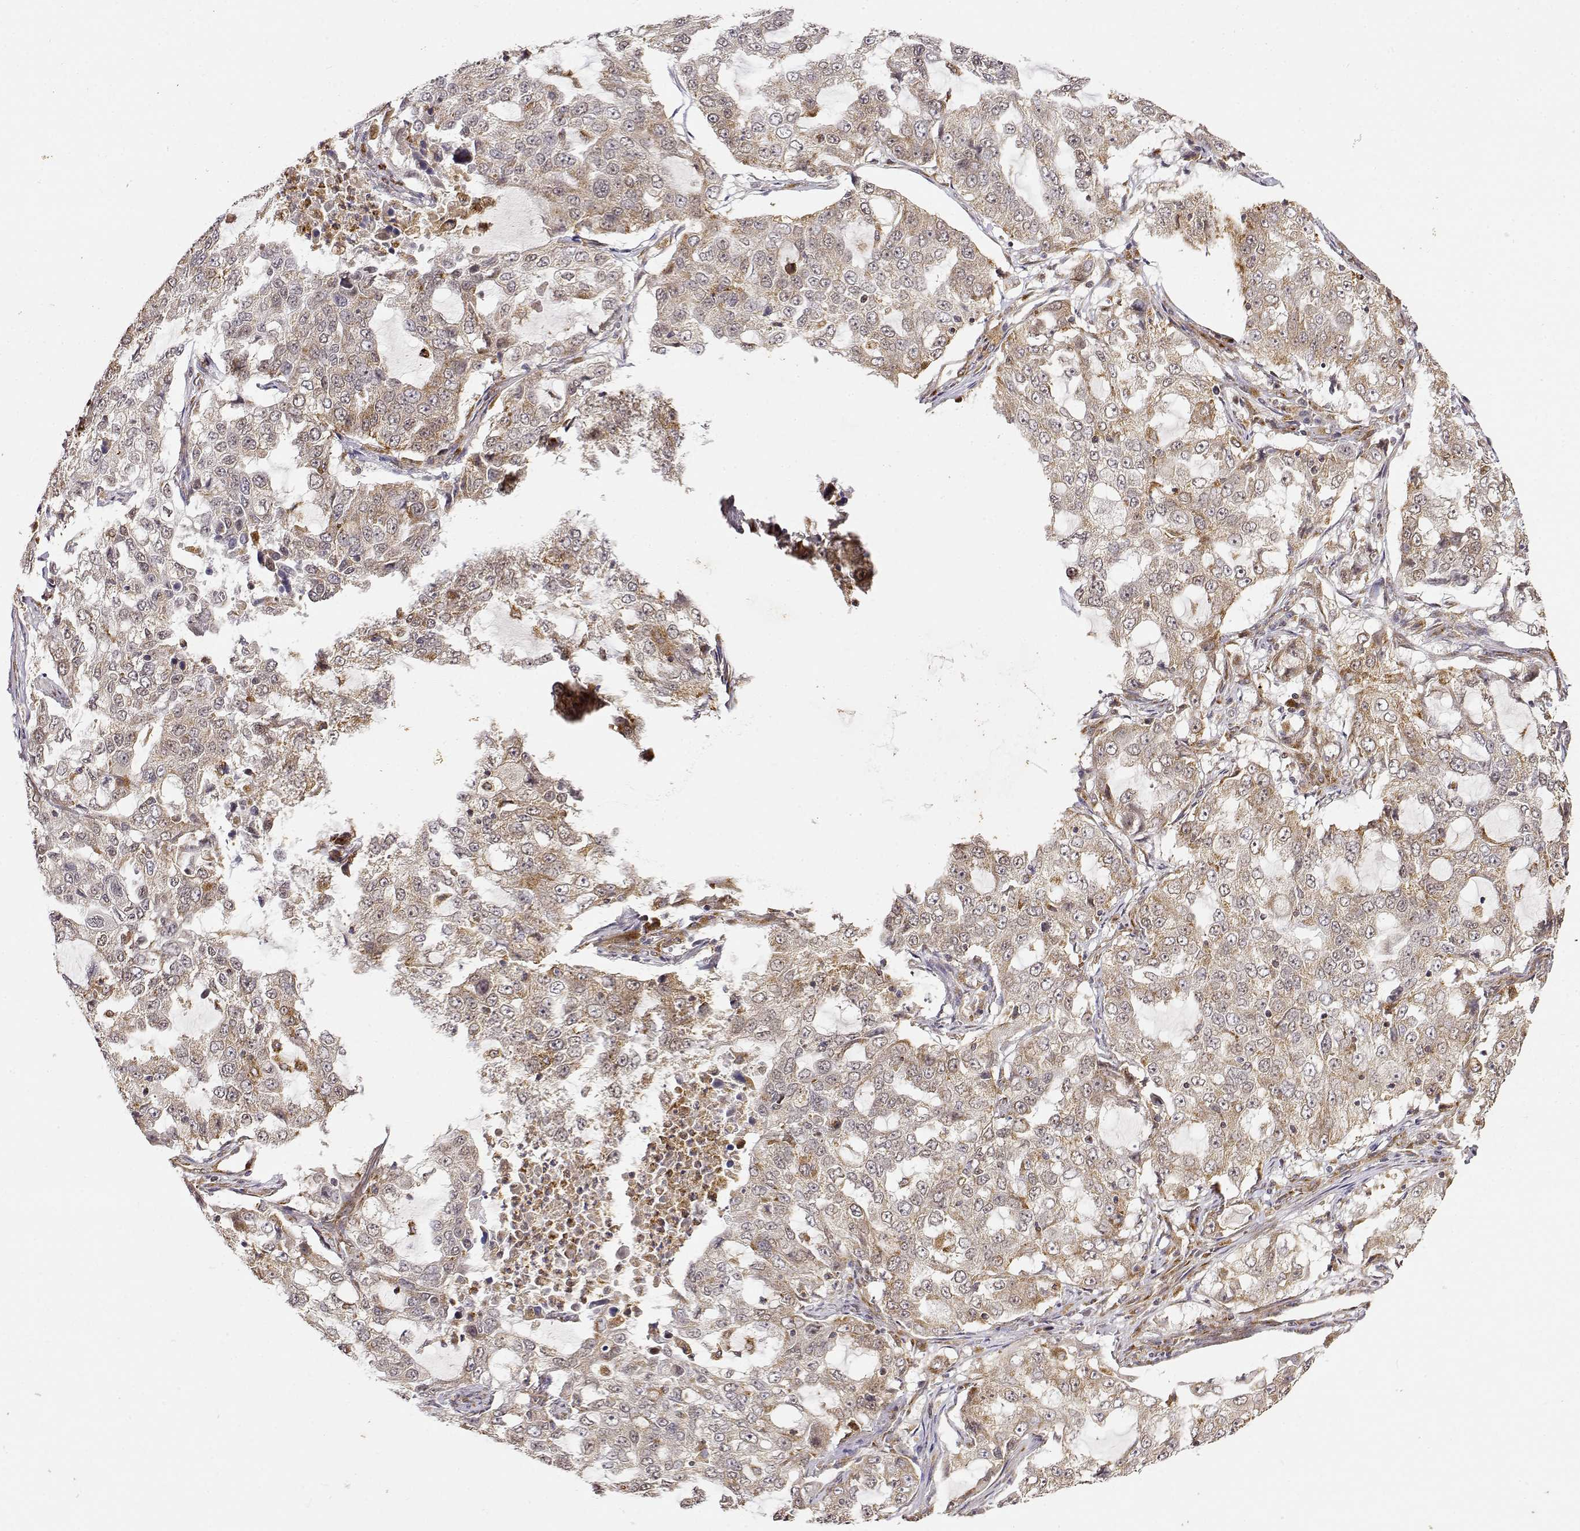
{"staining": {"intensity": "weak", "quantity": "25%-75%", "location": "cytoplasmic/membranous"}, "tissue": "lung cancer", "cell_type": "Tumor cells", "image_type": "cancer", "snomed": [{"axis": "morphology", "description": "Adenocarcinoma, NOS"}, {"axis": "topography", "description": "Lung"}], "caption": "Protein staining shows weak cytoplasmic/membranous staining in about 25%-75% of tumor cells in adenocarcinoma (lung). (Stains: DAB in brown, nuclei in blue, Microscopy: brightfield microscopy at high magnification).", "gene": "RNF13", "patient": {"sex": "female", "age": 61}}